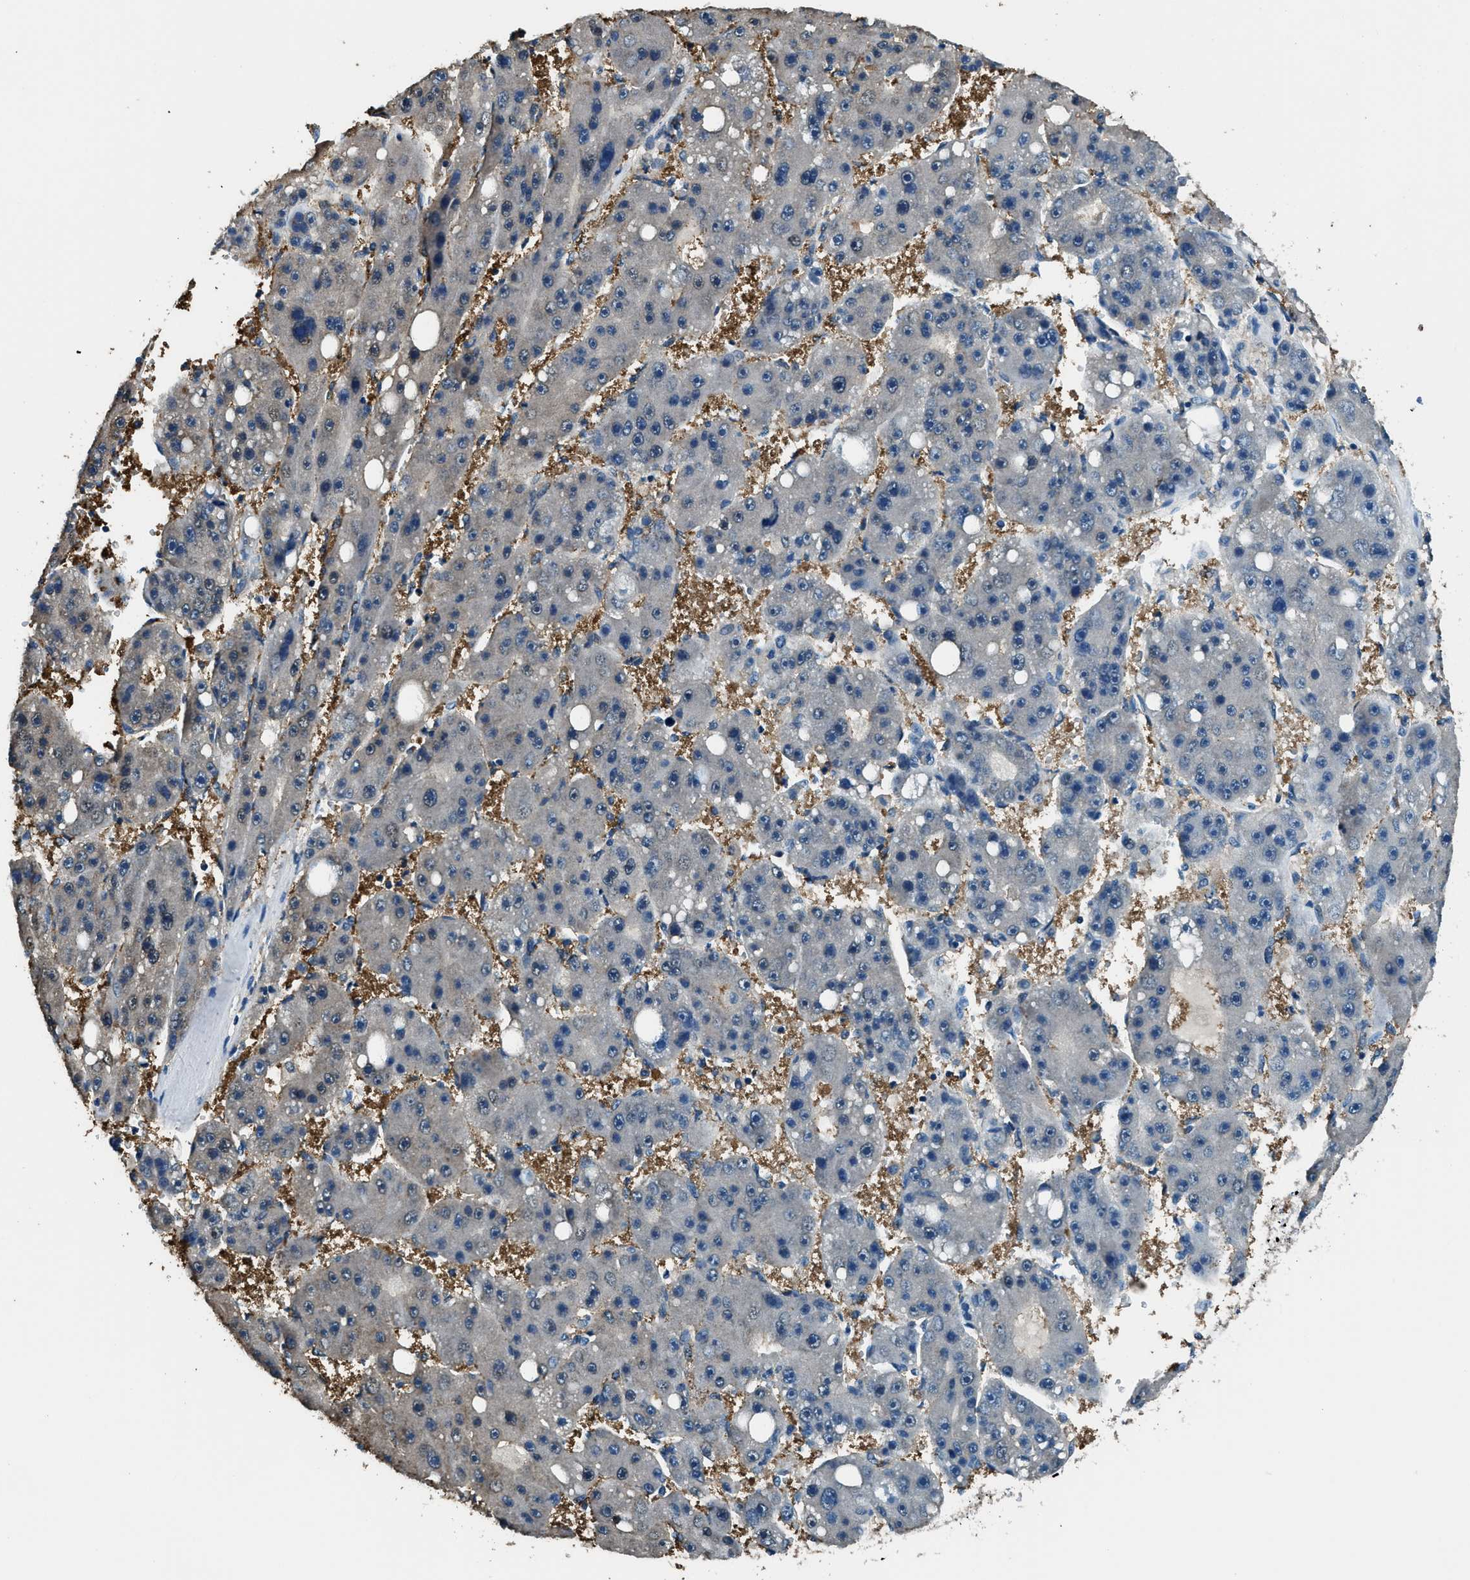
{"staining": {"intensity": "negative", "quantity": "none", "location": "none"}, "tissue": "liver cancer", "cell_type": "Tumor cells", "image_type": "cancer", "snomed": [{"axis": "morphology", "description": "Carcinoma, Hepatocellular, NOS"}, {"axis": "topography", "description": "Liver"}], "caption": "Tumor cells are negative for protein expression in human liver cancer (hepatocellular carcinoma).", "gene": "ARFGAP2", "patient": {"sex": "female", "age": 61}}